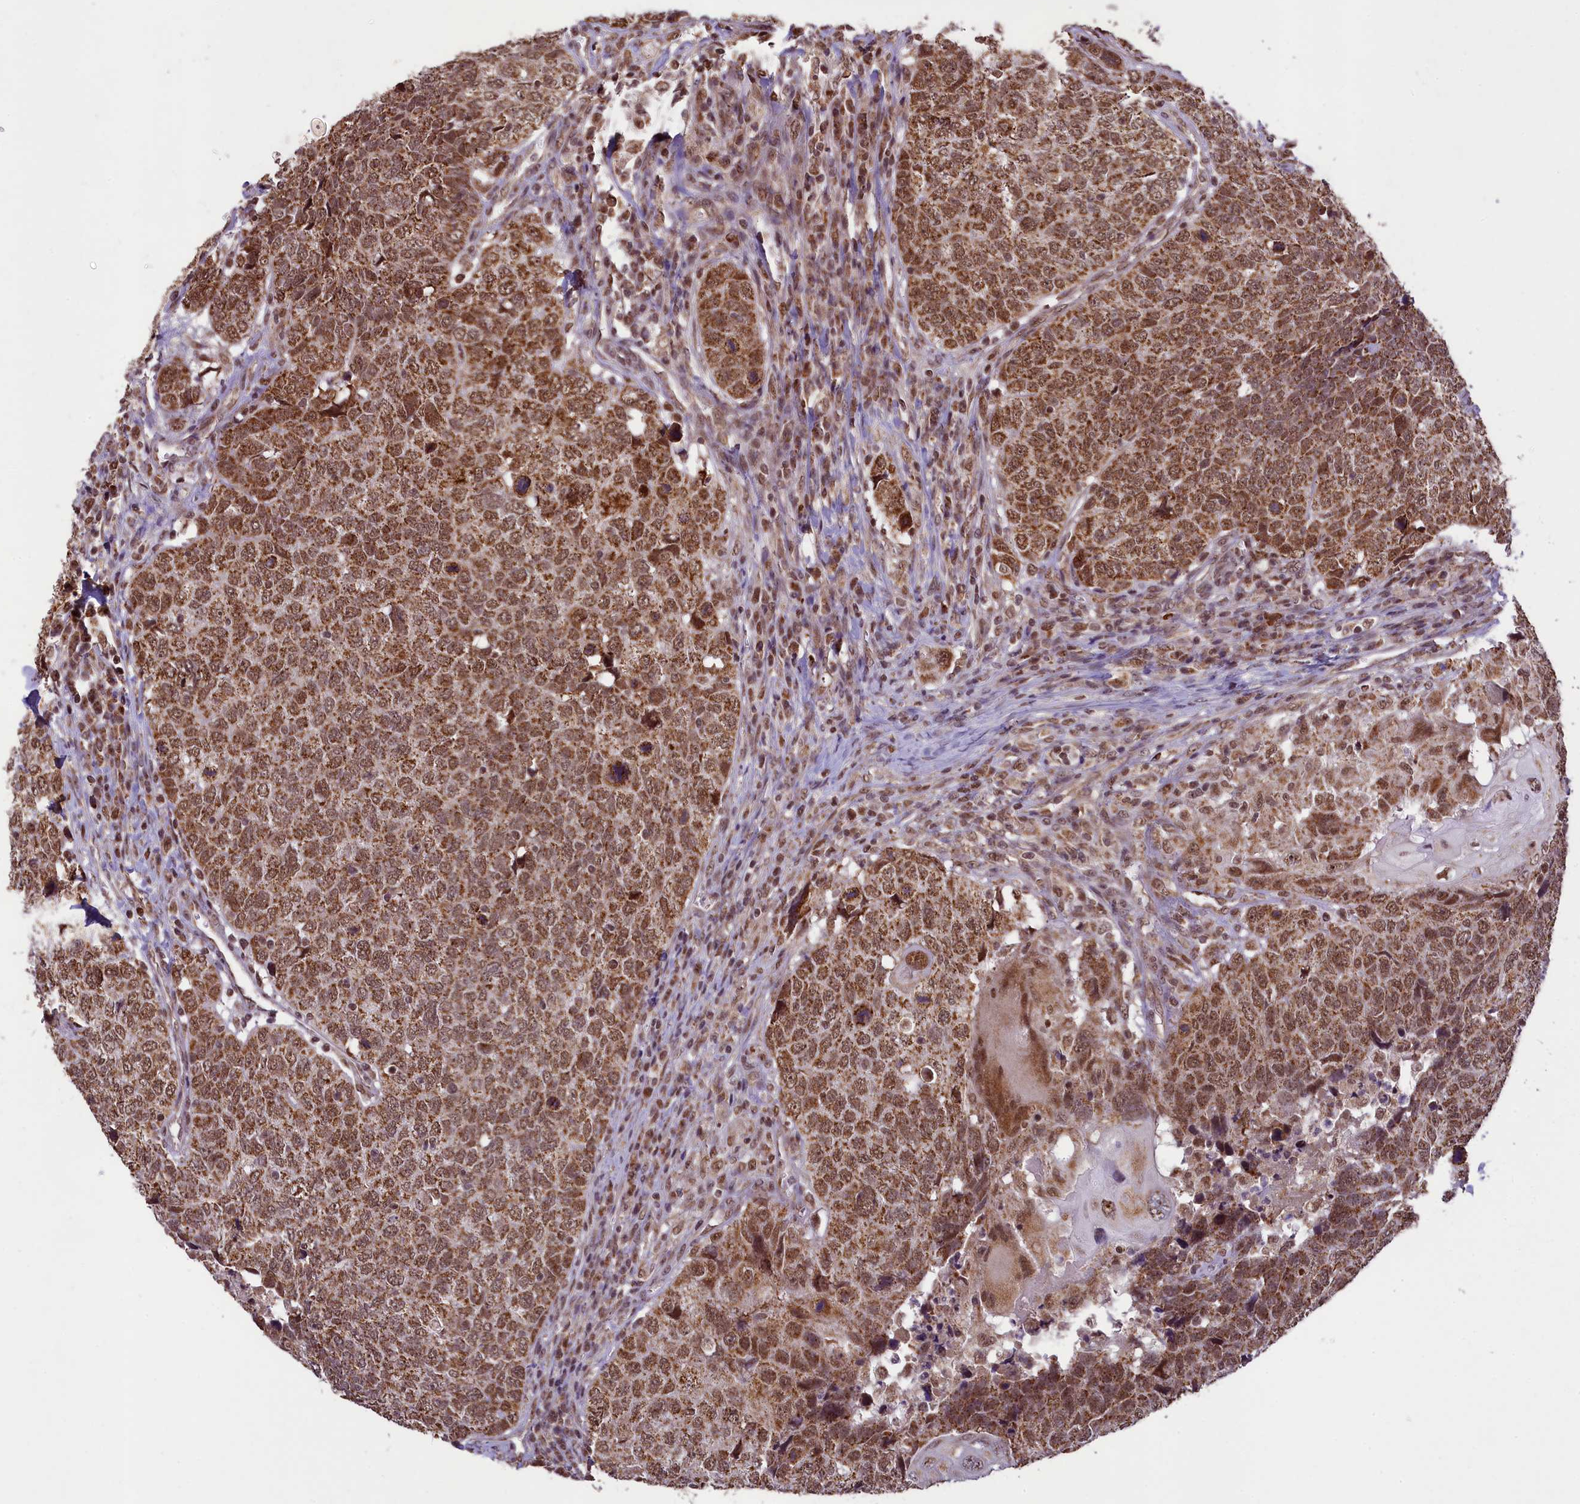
{"staining": {"intensity": "strong", "quantity": ">75%", "location": "cytoplasmic/membranous,nuclear"}, "tissue": "head and neck cancer", "cell_type": "Tumor cells", "image_type": "cancer", "snomed": [{"axis": "morphology", "description": "Squamous cell carcinoma, NOS"}, {"axis": "topography", "description": "Head-Neck"}], "caption": "Protein staining of head and neck cancer (squamous cell carcinoma) tissue displays strong cytoplasmic/membranous and nuclear positivity in approximately >75% of tumor cells.", "gene": "PAF1", "patient": {"sex": "male", "age": 66}}